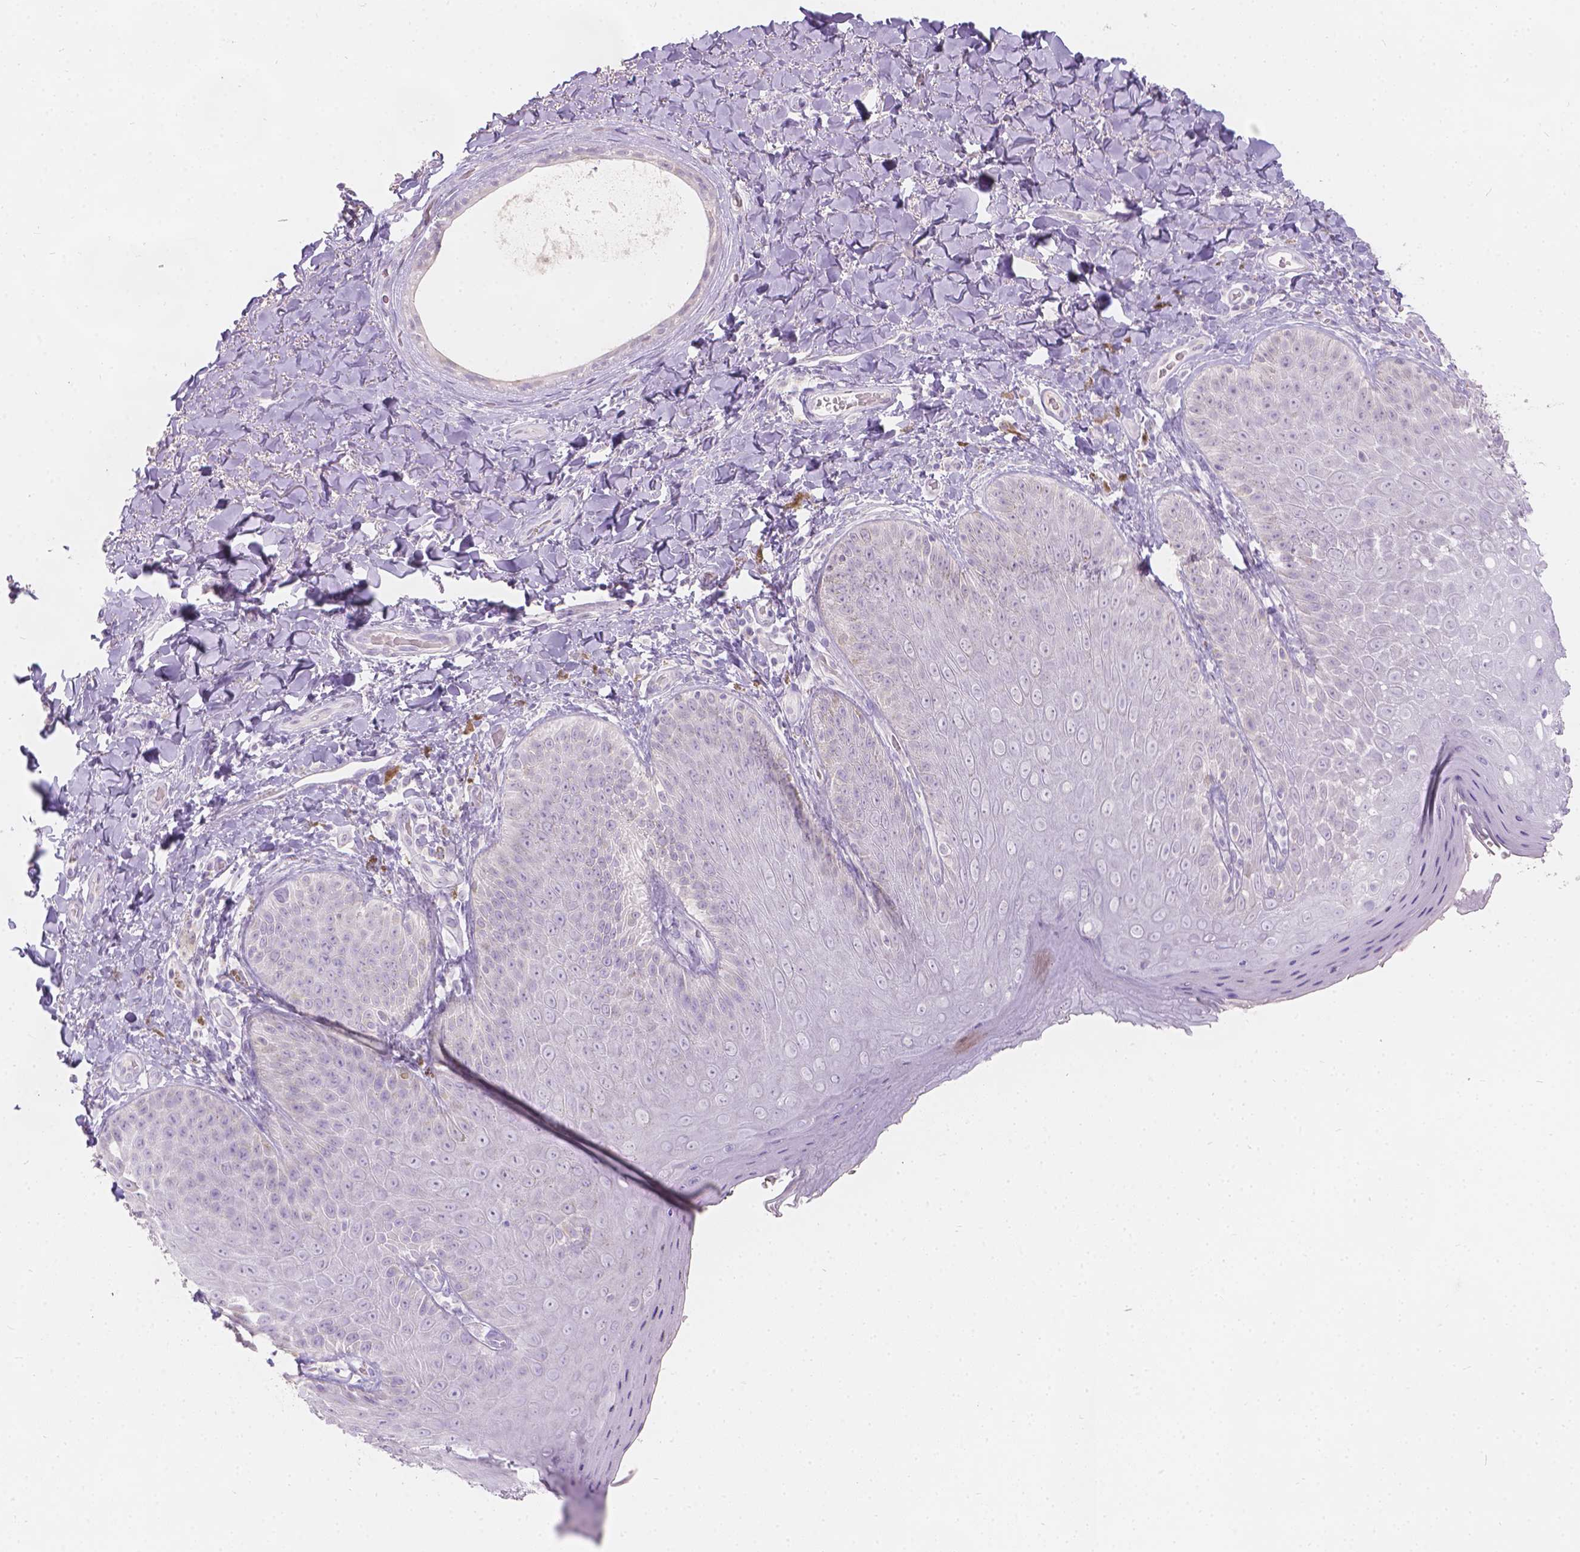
{"staining": {"intensity": "negative", "quantity": "none", "location": "none"}, "tissue": "skin", "cell_type": "Epidermal cells", "image_type": "normal", "snomed": [{"axis": "morphology", "description": "Normal tissue, NOS"}, {"axis": "topography", "description": "Anal"}], "caption": "This is an immunohistochemistry (IHC) micrograph of normal skin. There is no staining in epidermal cells.", "gene": "HTN3", "patient": {"sex": "male", "age": 53}}